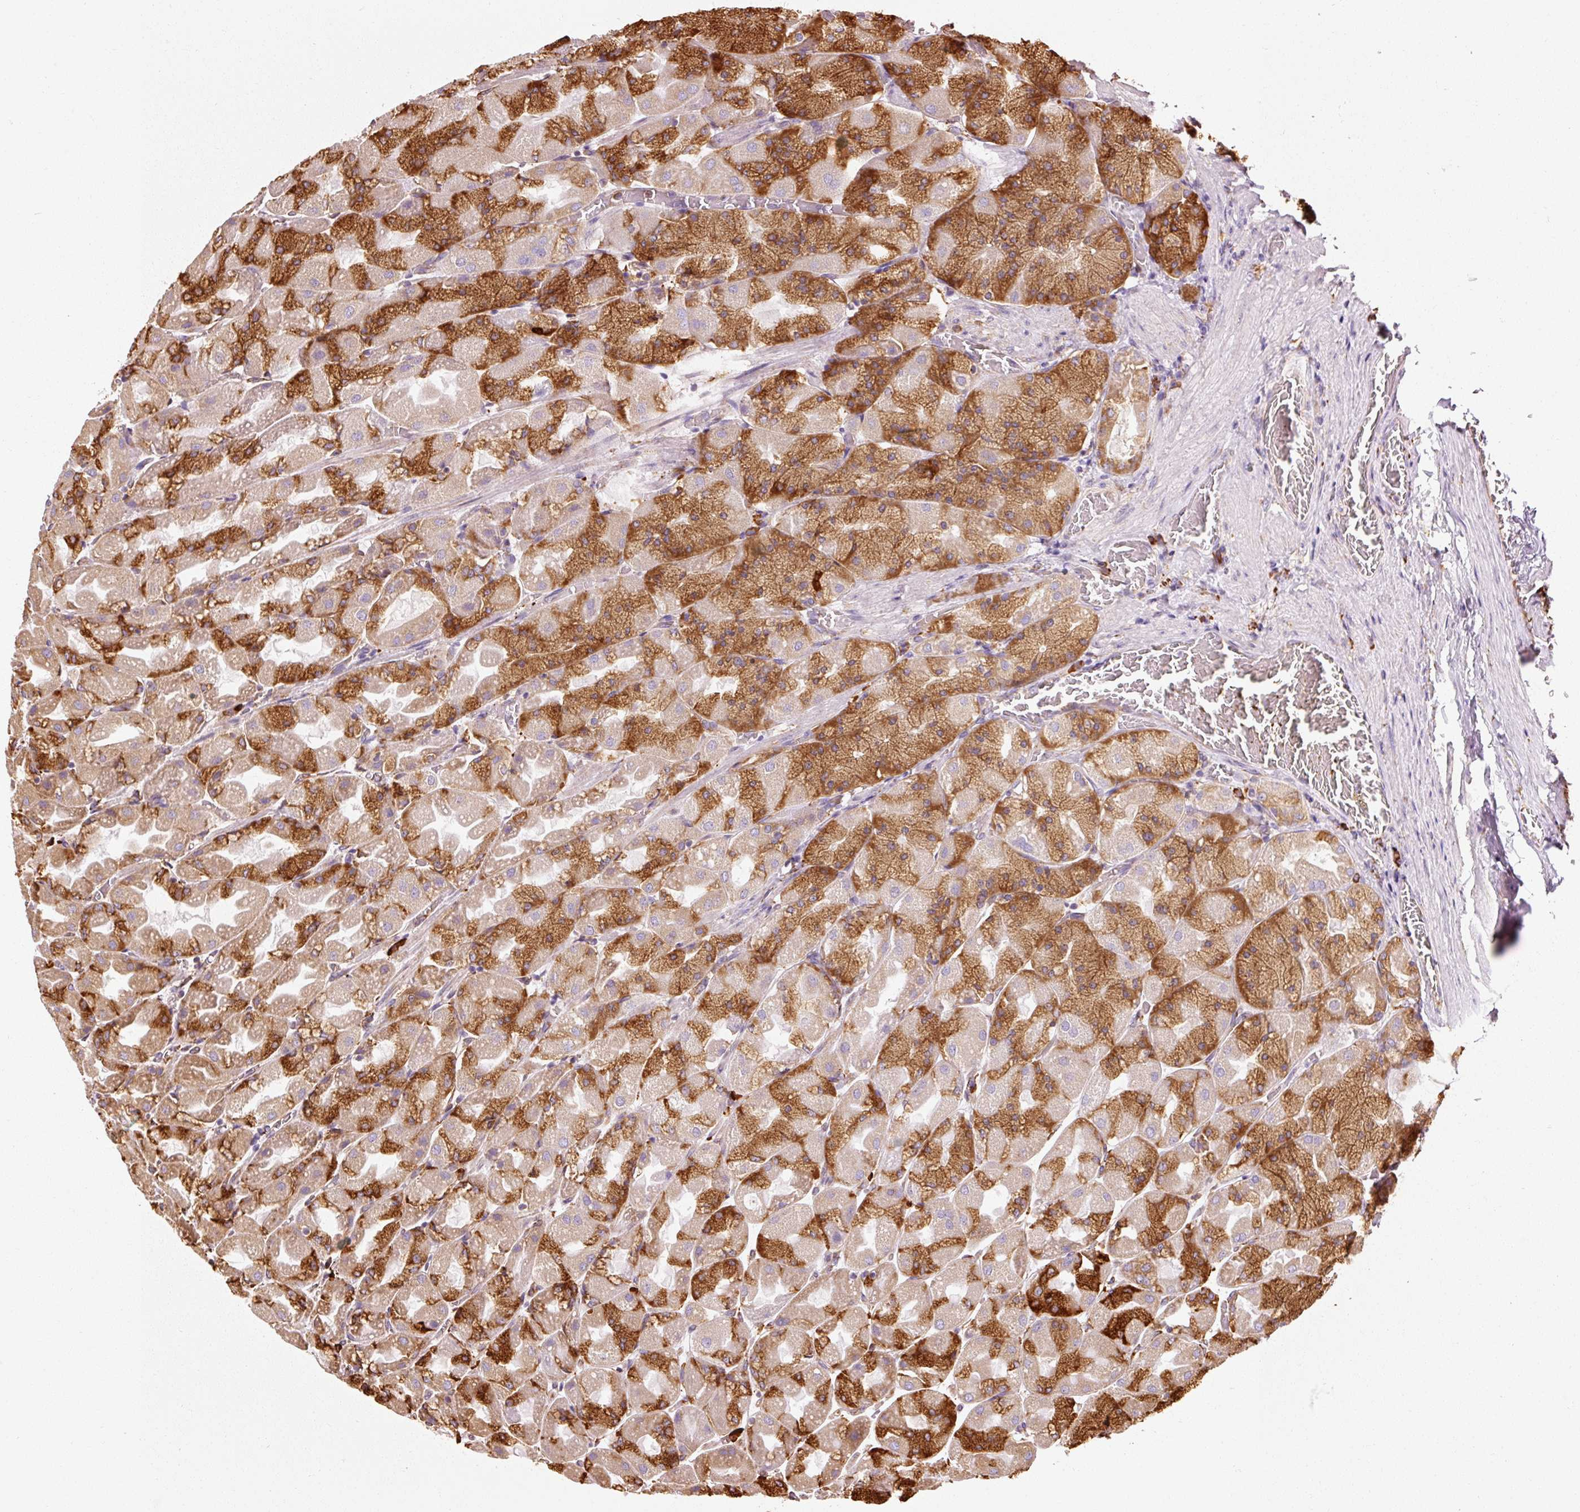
{"staining": {"intensity": "strong", "quantity": "25%-75%", "location": "cytoplasmic/membranous"}, "tissue": "stomach", "cell_type": "Glandular cells", "image_type": "normal", "snomed": [{"axis": "morphology", "description": "Normal tissue, NOS"}, {"axis": "topography", "description": "Stomach"}], "caption": "Human stomach stained with a brown dye shows strong cytoplasmic/membranous positive positivity in about 25%-75% of glandular cells.", "gene": "ENSG00000256500", "patient": {"sex": "female", "age": 61}}